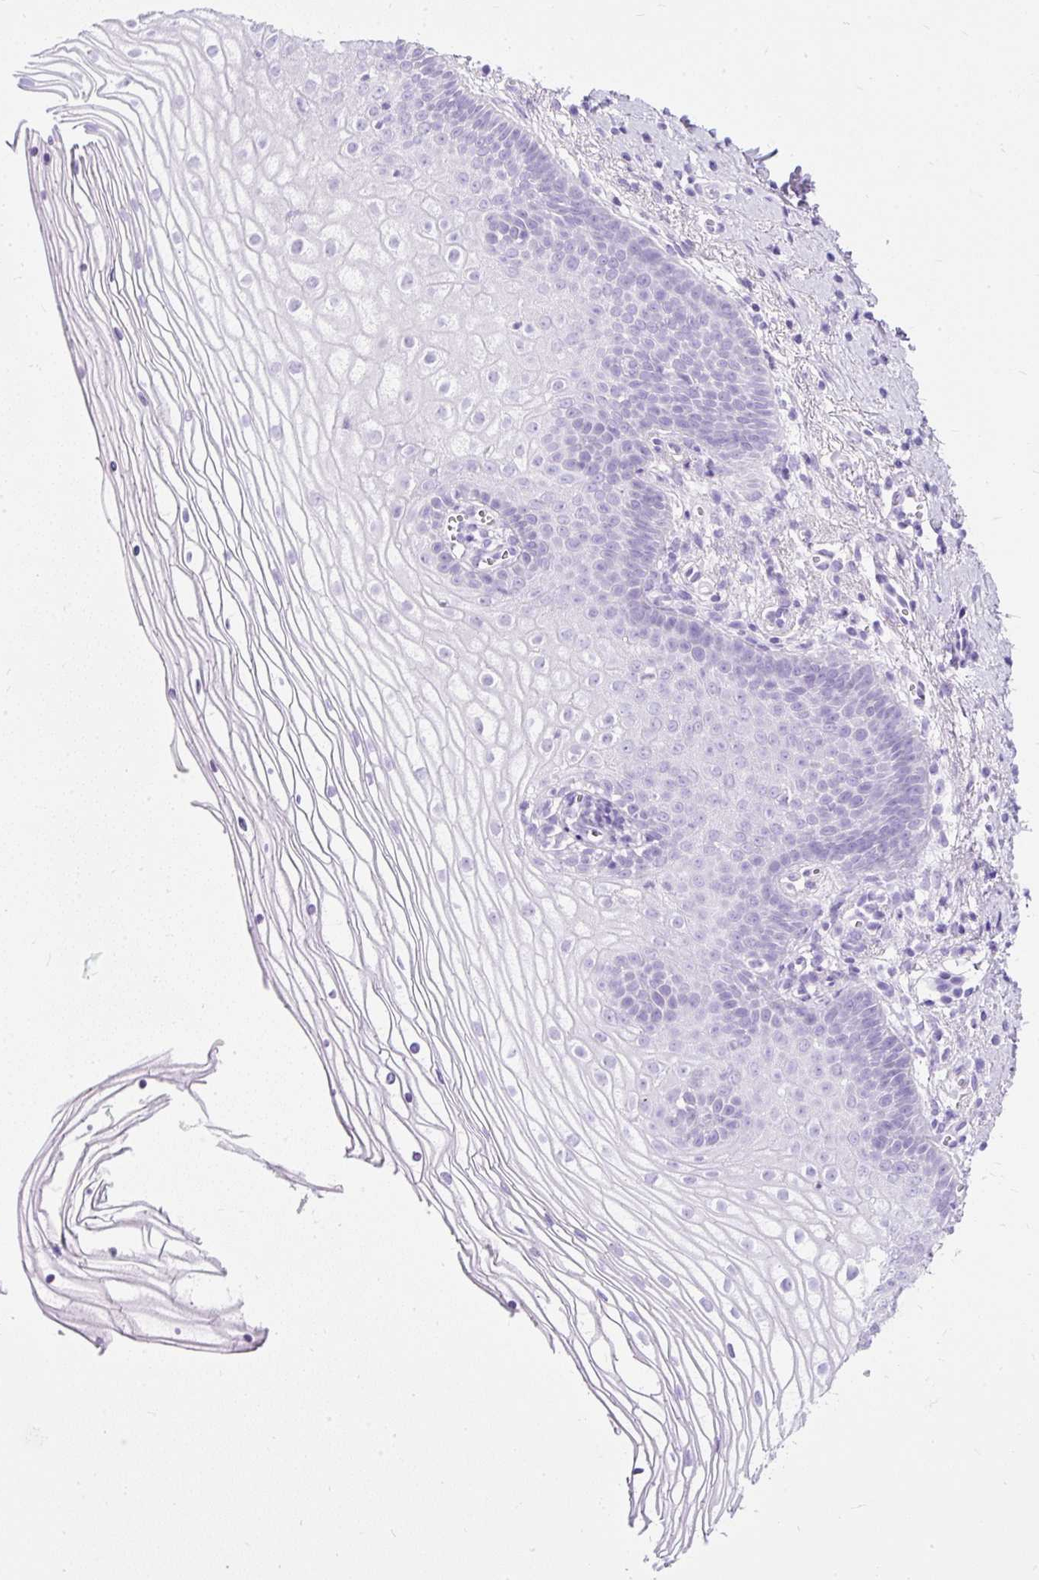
{"staining": {"intensity": "negative", "quantity": "none", "location": "none"}, "tissue": "vagina", "cell_type": "Squamous epithelial cells", "image_type": "normal", "snomed": [{"axis": "morphology", "description": "Normal tissue, NOS"}, {"axis": "topography", "description": "Vagina"}], "caption": "The image exhibits no staining of squamous epithelial cells in normal vagina.", "gene": "PVALB", "patient": {"sex": "female", "age": 56}}